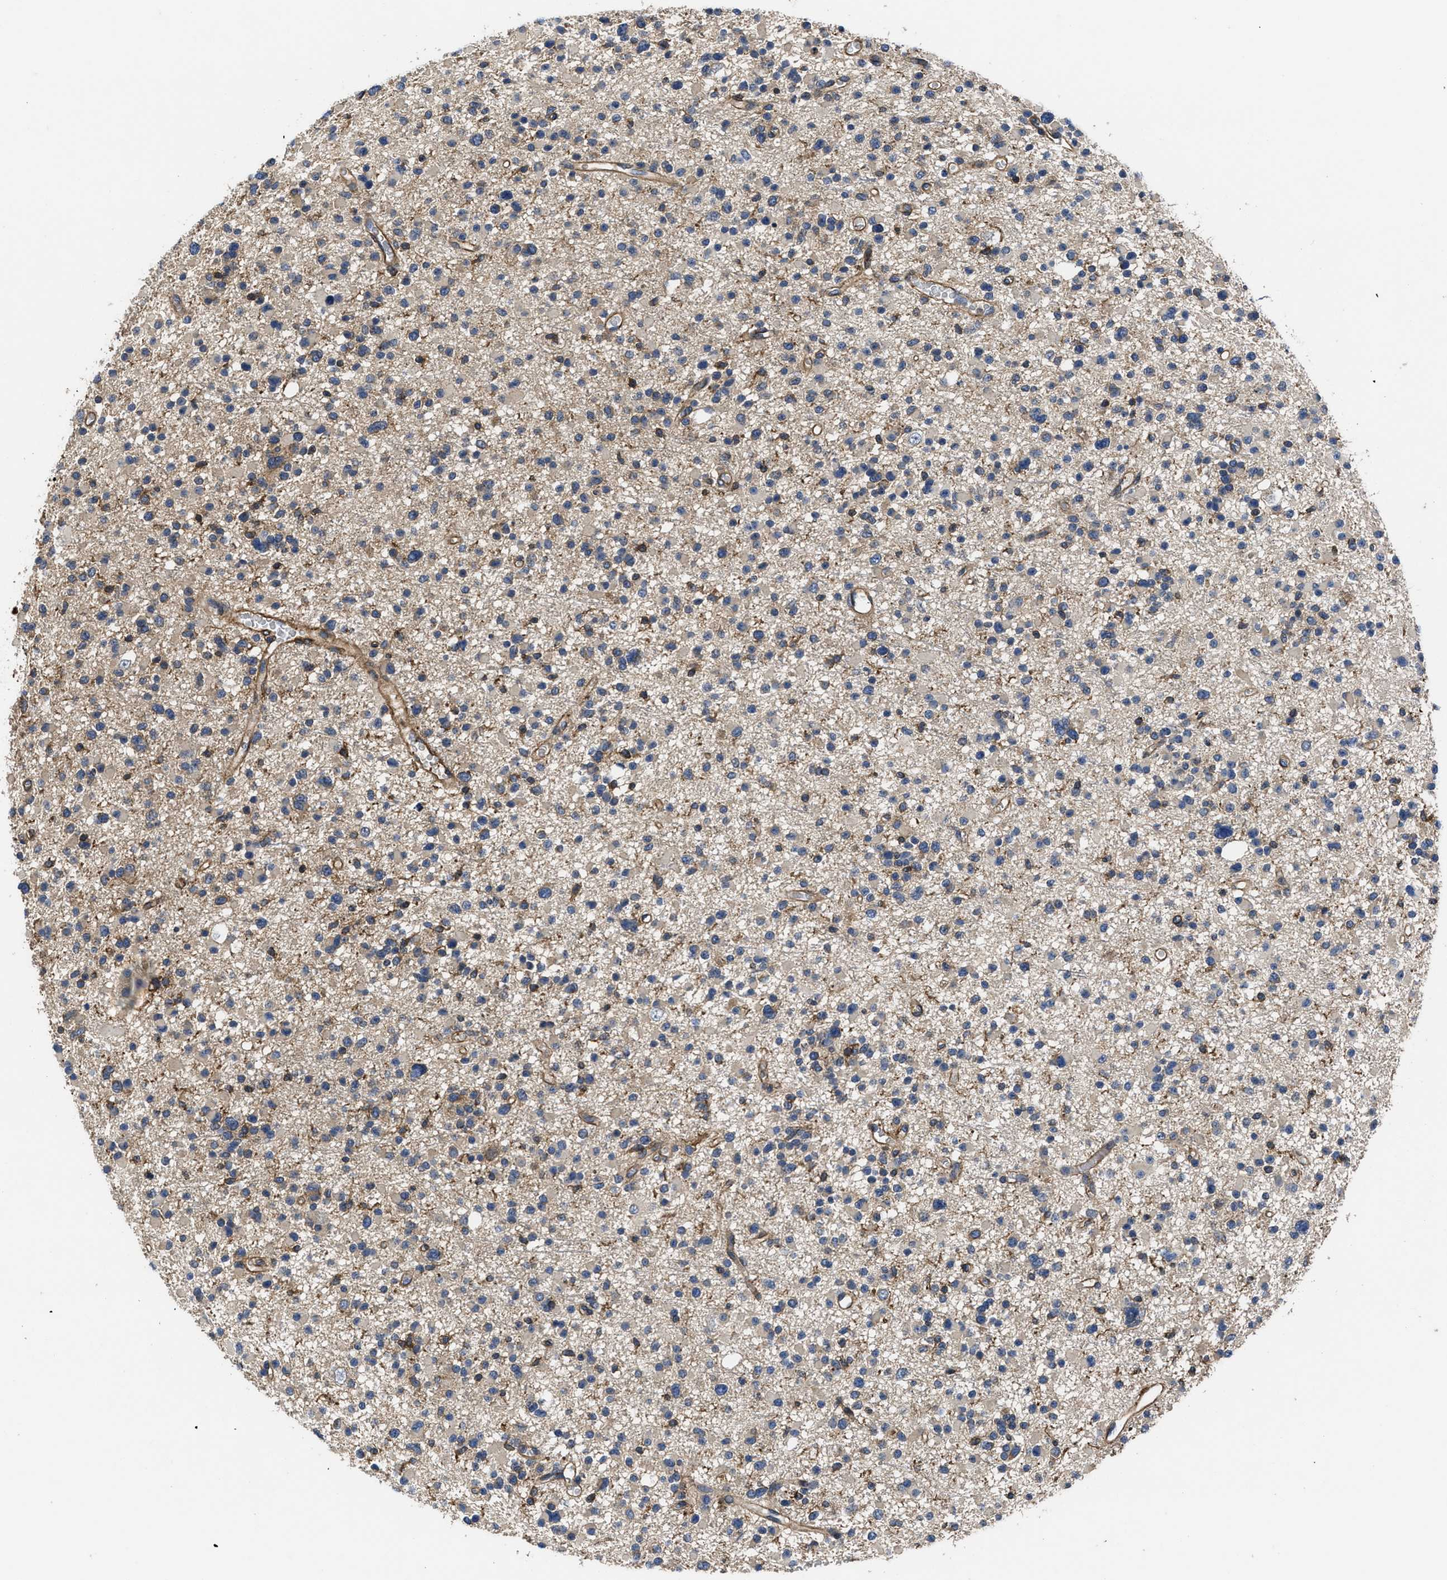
{"staining": {"intensity": "weak", "quantity": "<25%", "location": "cytoplasmic/membranous"}, "tissue": "glioma", "cell_type": "Tumor cells", "image_type": "cancer", "snomed": [{"axis": "morphology", "description": "Glioma, malignant, Low grade"}, {"axis": "topography", "description": "Brain"}], "caption": "Human glioma stained for a protein using immunohistochemistry (IHC) demonstrates no staining in tumor cells.", "gene": "SCUBE2", "patient": {"sex": "female", "age": 22}}